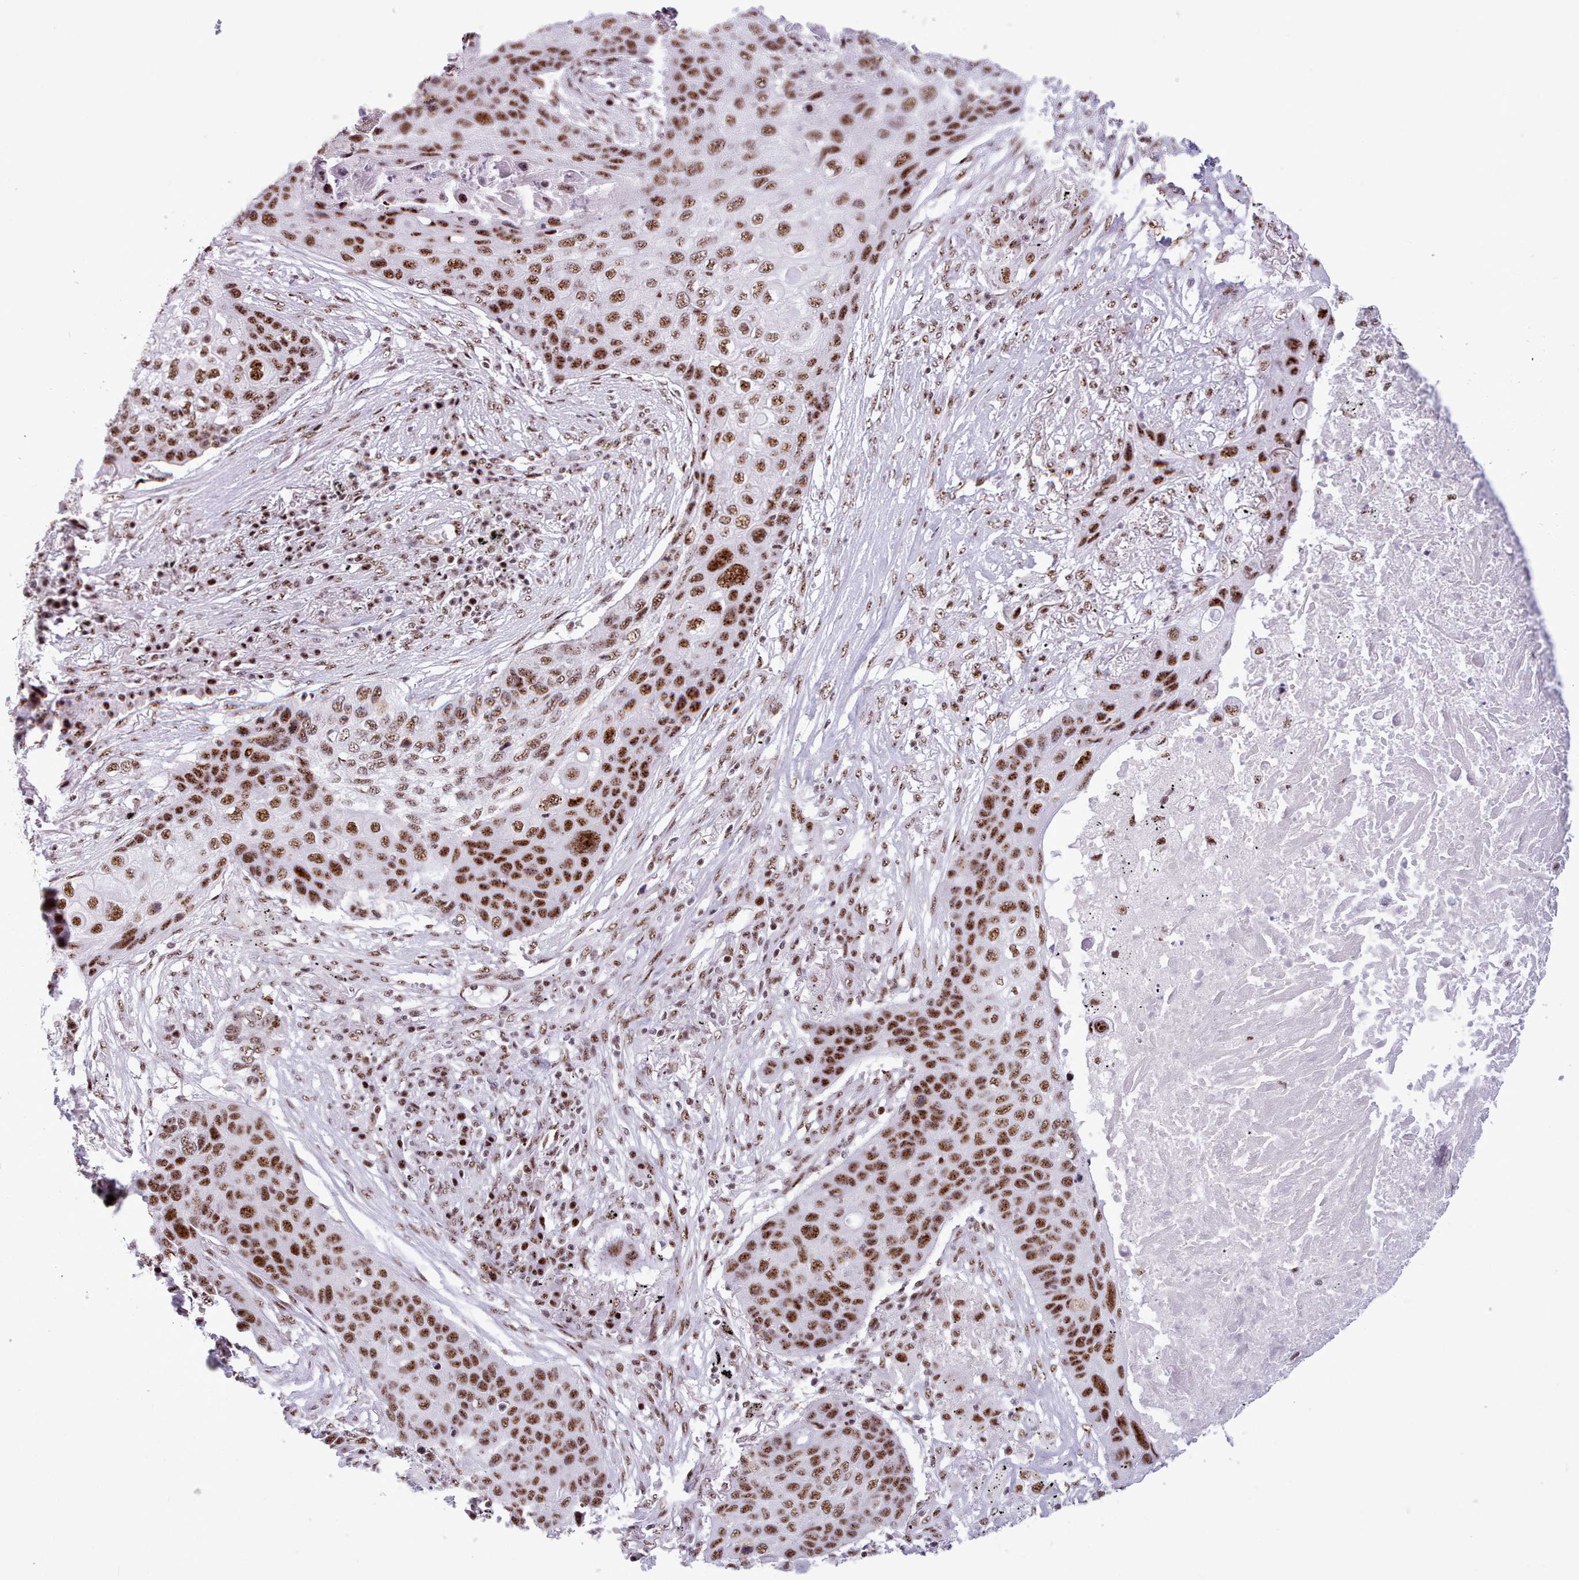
{"staining": {"intensity": "strong", "quantity": ">75%", "location": "nuclear"}, "tissue": "lung cancer", "cell_type": "Tumor cells", "image_type": "cancer", "snomed": [{"axis": "morphology", "description": "Squamous cell carcinoma, NOS"}, {"axis": "topography", "description": "Lung"}], "caption": "About >75% of tumor cells in human lung cancer display strong nuclear protein staining as visualized by brown immunohistochemical staining.", "gene": "TMEM35B", "patient": {"sex": "female", "age": 63}}